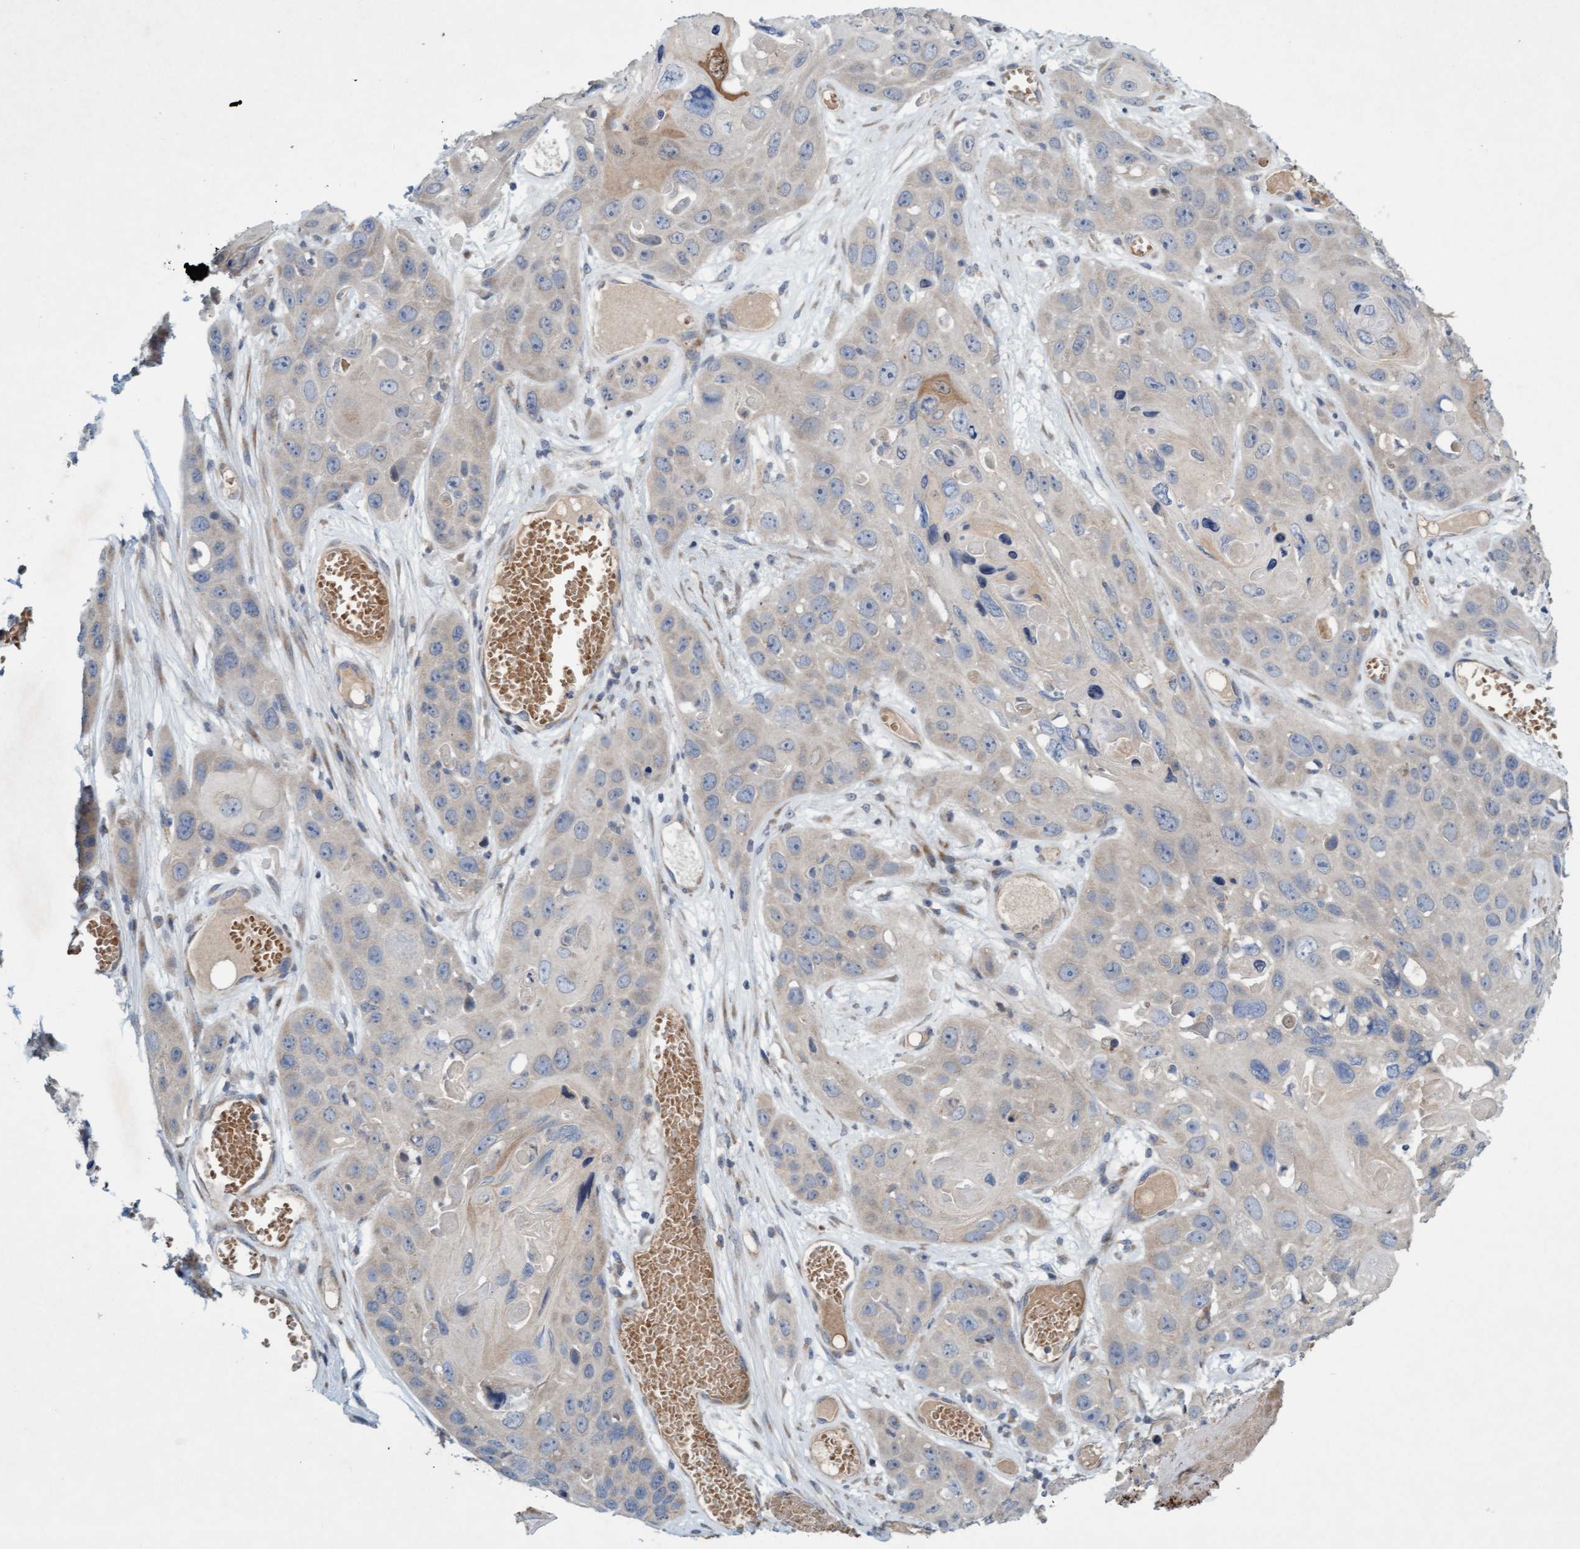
{"staining": {"intensity": "moderate", "quantity": "<25%", "location": "cytoplasmic/membranous"}, "tissue": "skin cancer", "cell_type": "Tumor cells", "image_type": "cancer", "snomed": [{"axis": "morphology", "description": "Squamous cell carcinoma, NOS"}, {"axis": "topography", "description": "Skin"}], "caption": "Skin cancer was stained to show a protein in brown. There is low levels of moderate cytoplasmic/membranous expression in about <25% of tumor cells.", "gene": "DDHD2", "patient": {"sex": "male", "age": 55}}